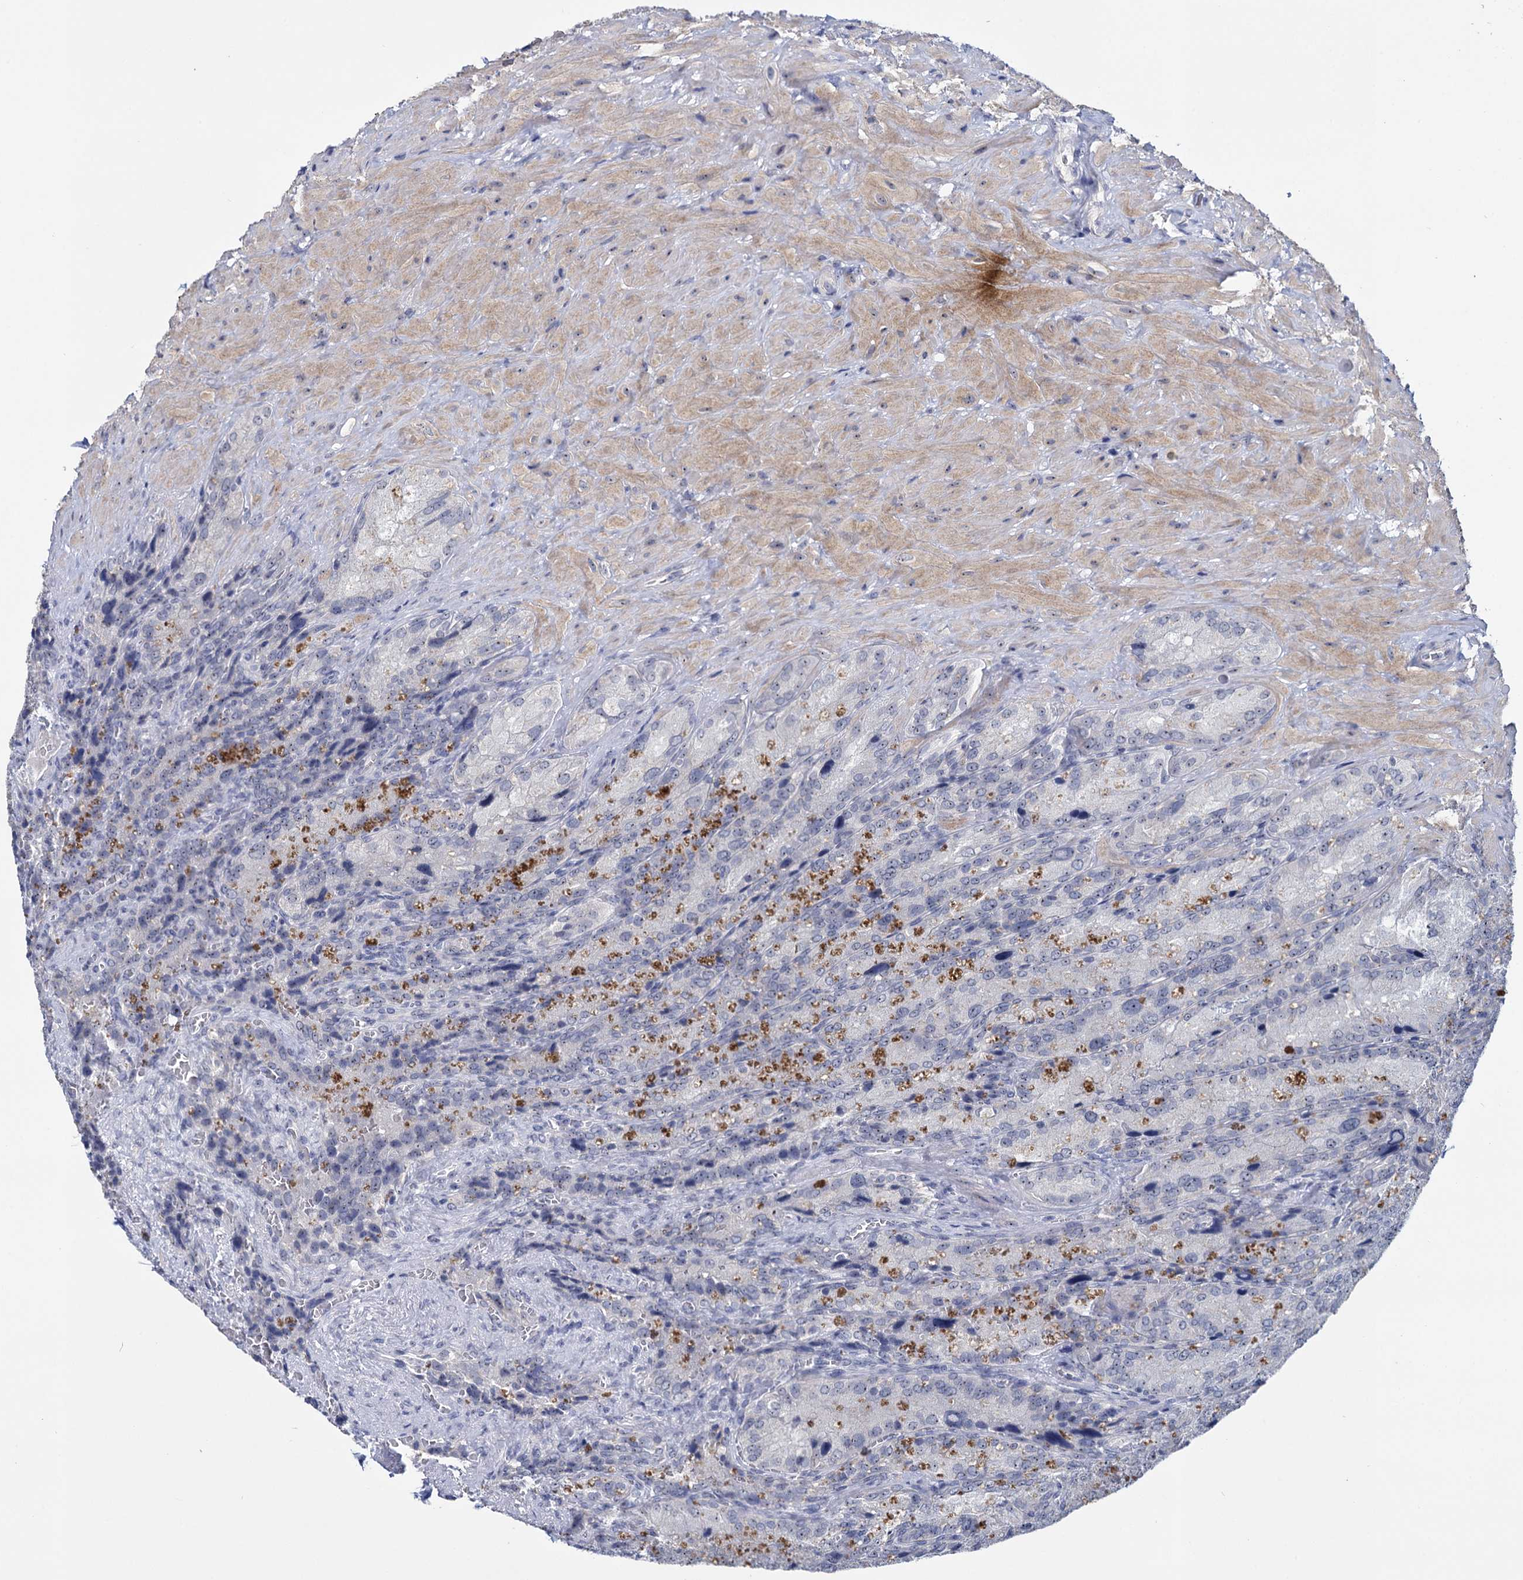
{"staining": {"intensity": "moderate", "quantity": "<25%", "location": "cytoplasmic/membranous"}, "tissue": "seminal vesicle", "cell_type": "Glandular cells", "image_type": "normal", "snomed": [{"axis": "morphology", "description": "Normal tissue, NOS"}, {"axis": "topography", "description": "Seminal veicle"}], "caption": "An image of seminal vesicle stained for a protein demonstrates moderate cytoplasmic/membranous brown staining in glandular cells. (Brightfield microscopy of DAB IHC at high magnification).", "gene": "SFN", "patient": {"sex": "male", "age": 62}}